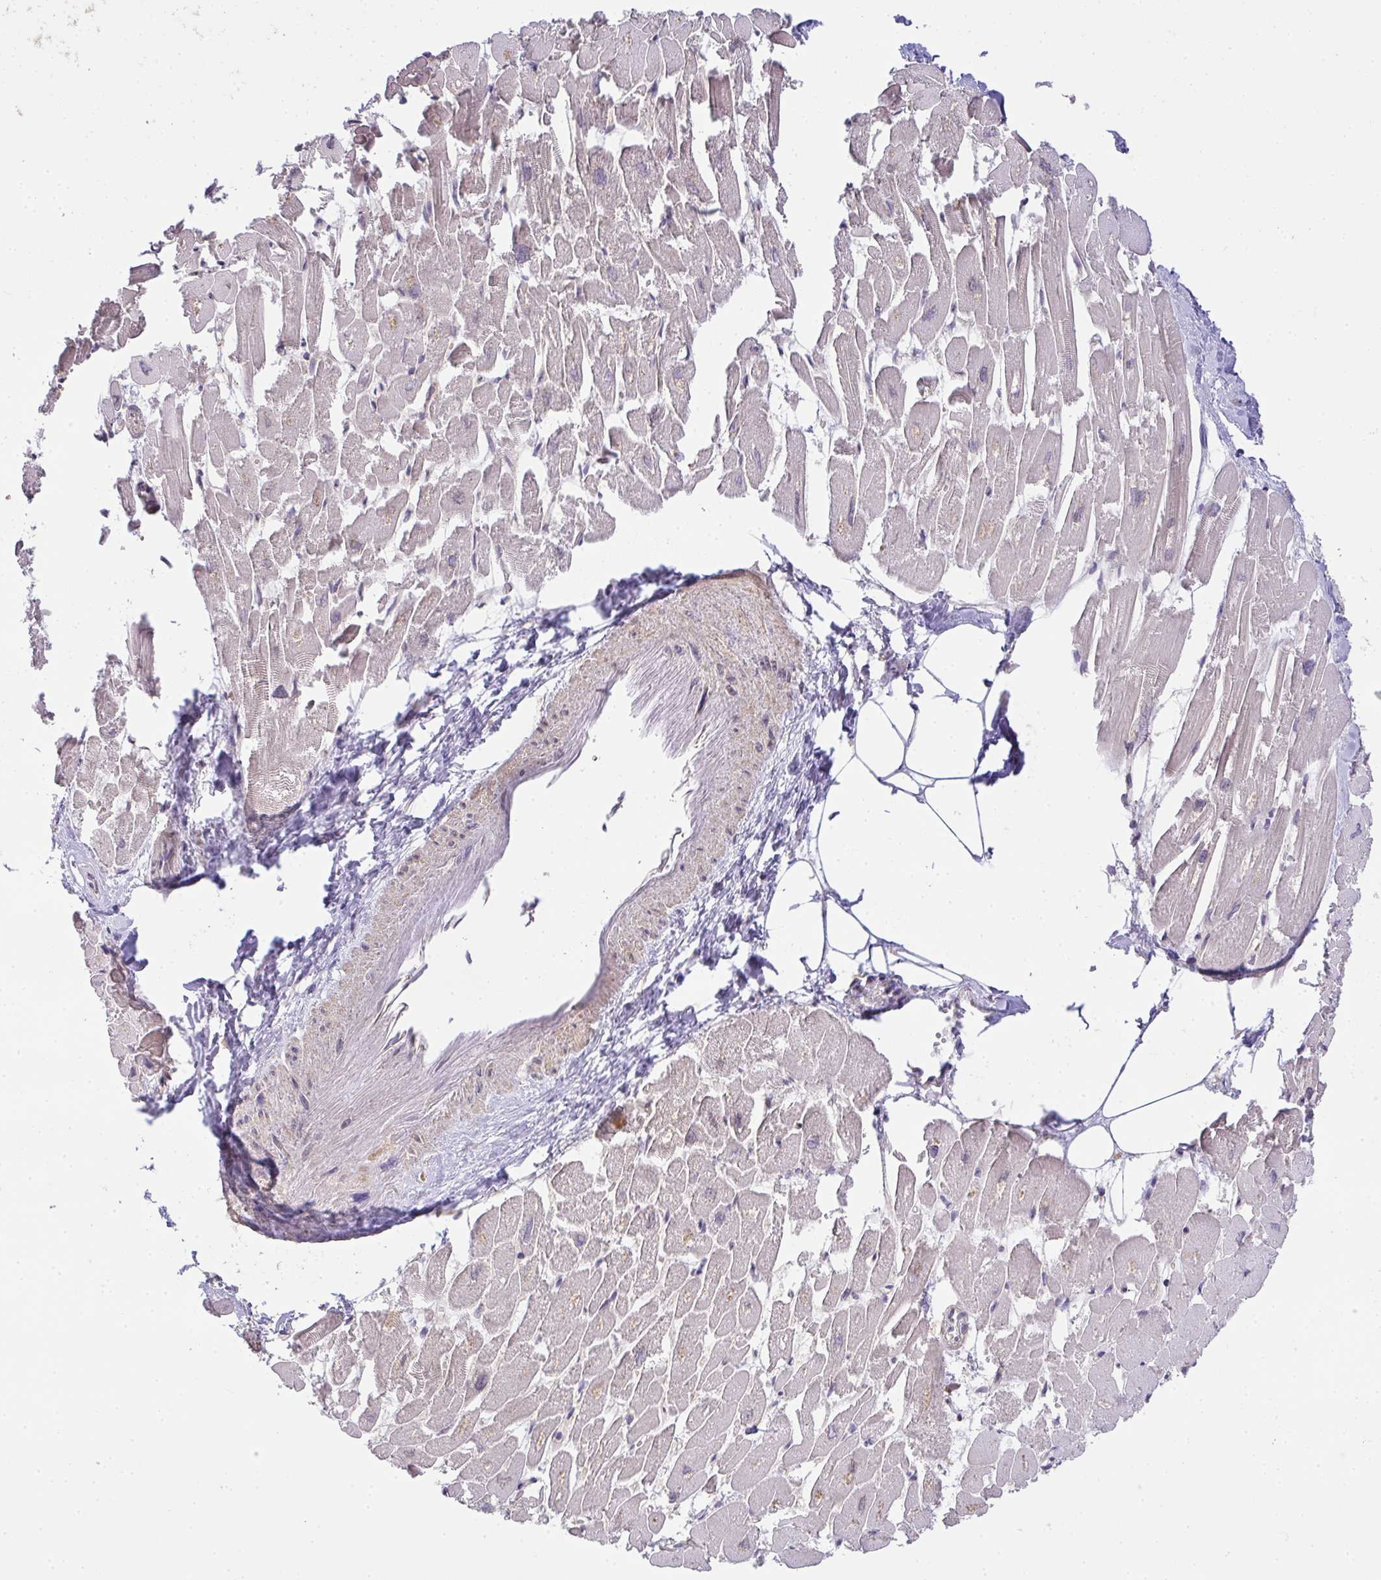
{"staining": {"intensity": "weak", "quantity": "<25%", "location": "cytoplasmic/membranous"}, "tissue": "heart muscle", "cell_type": "Cardiomyocytes", "image_type": "normal", "snomed": [{"axis": "morphology", "description": "Normal tissue, NOS"}, {"axis": "topography", "description": "Heart"}], "caption": "Immunohistochemistry photomicrograph of unremarkable heart muscle: human heart muscle stained with DAB (3,3'-diaminobenzidine) displays no significant protein positivity in cardiomyocytes. Nuclei are stained in blue.", "gene": "EEF1AKMT1", "patient": {"sex": "male", "age": 54}}